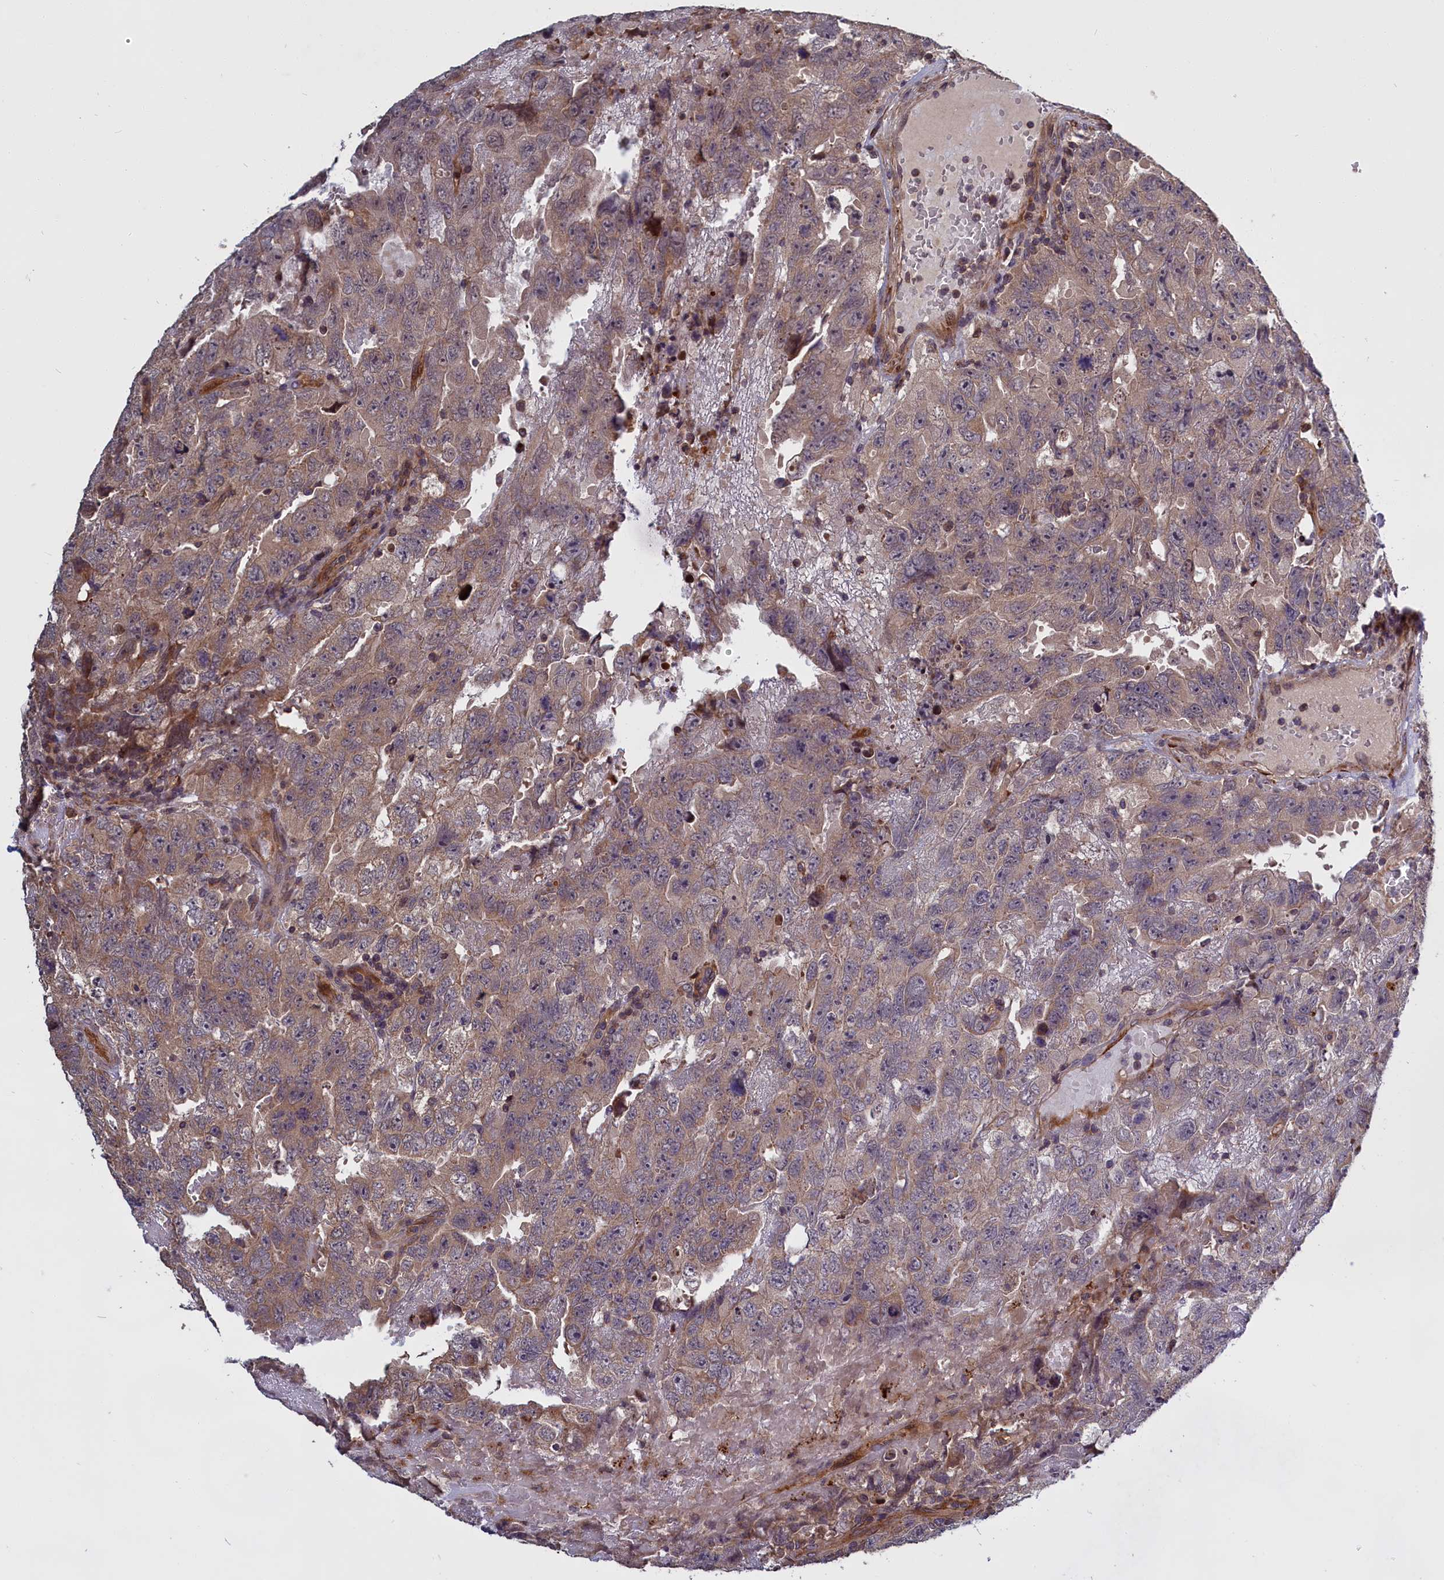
{"staining": {"intensity": "moderate", "quantity": "25%-75%", "location": "cytoplasmic/membranous"}, "tissue": "testis cancer", "cell_type": "Tumor cells", "image_type": "cancer", "snomed": [{"axis": "morphology", "description": "Carcinoma, Embryonal, NOS"}, {"axis": "topography", "description": "Testis"}], "caption": "Testis embryonal carcinoma tissue reveals moderate cytoplasmic/membranous expression in about 25%-75% of tumor cells", "gene": "DENND1B", "patient": {"sex": "male", "age": 45}}